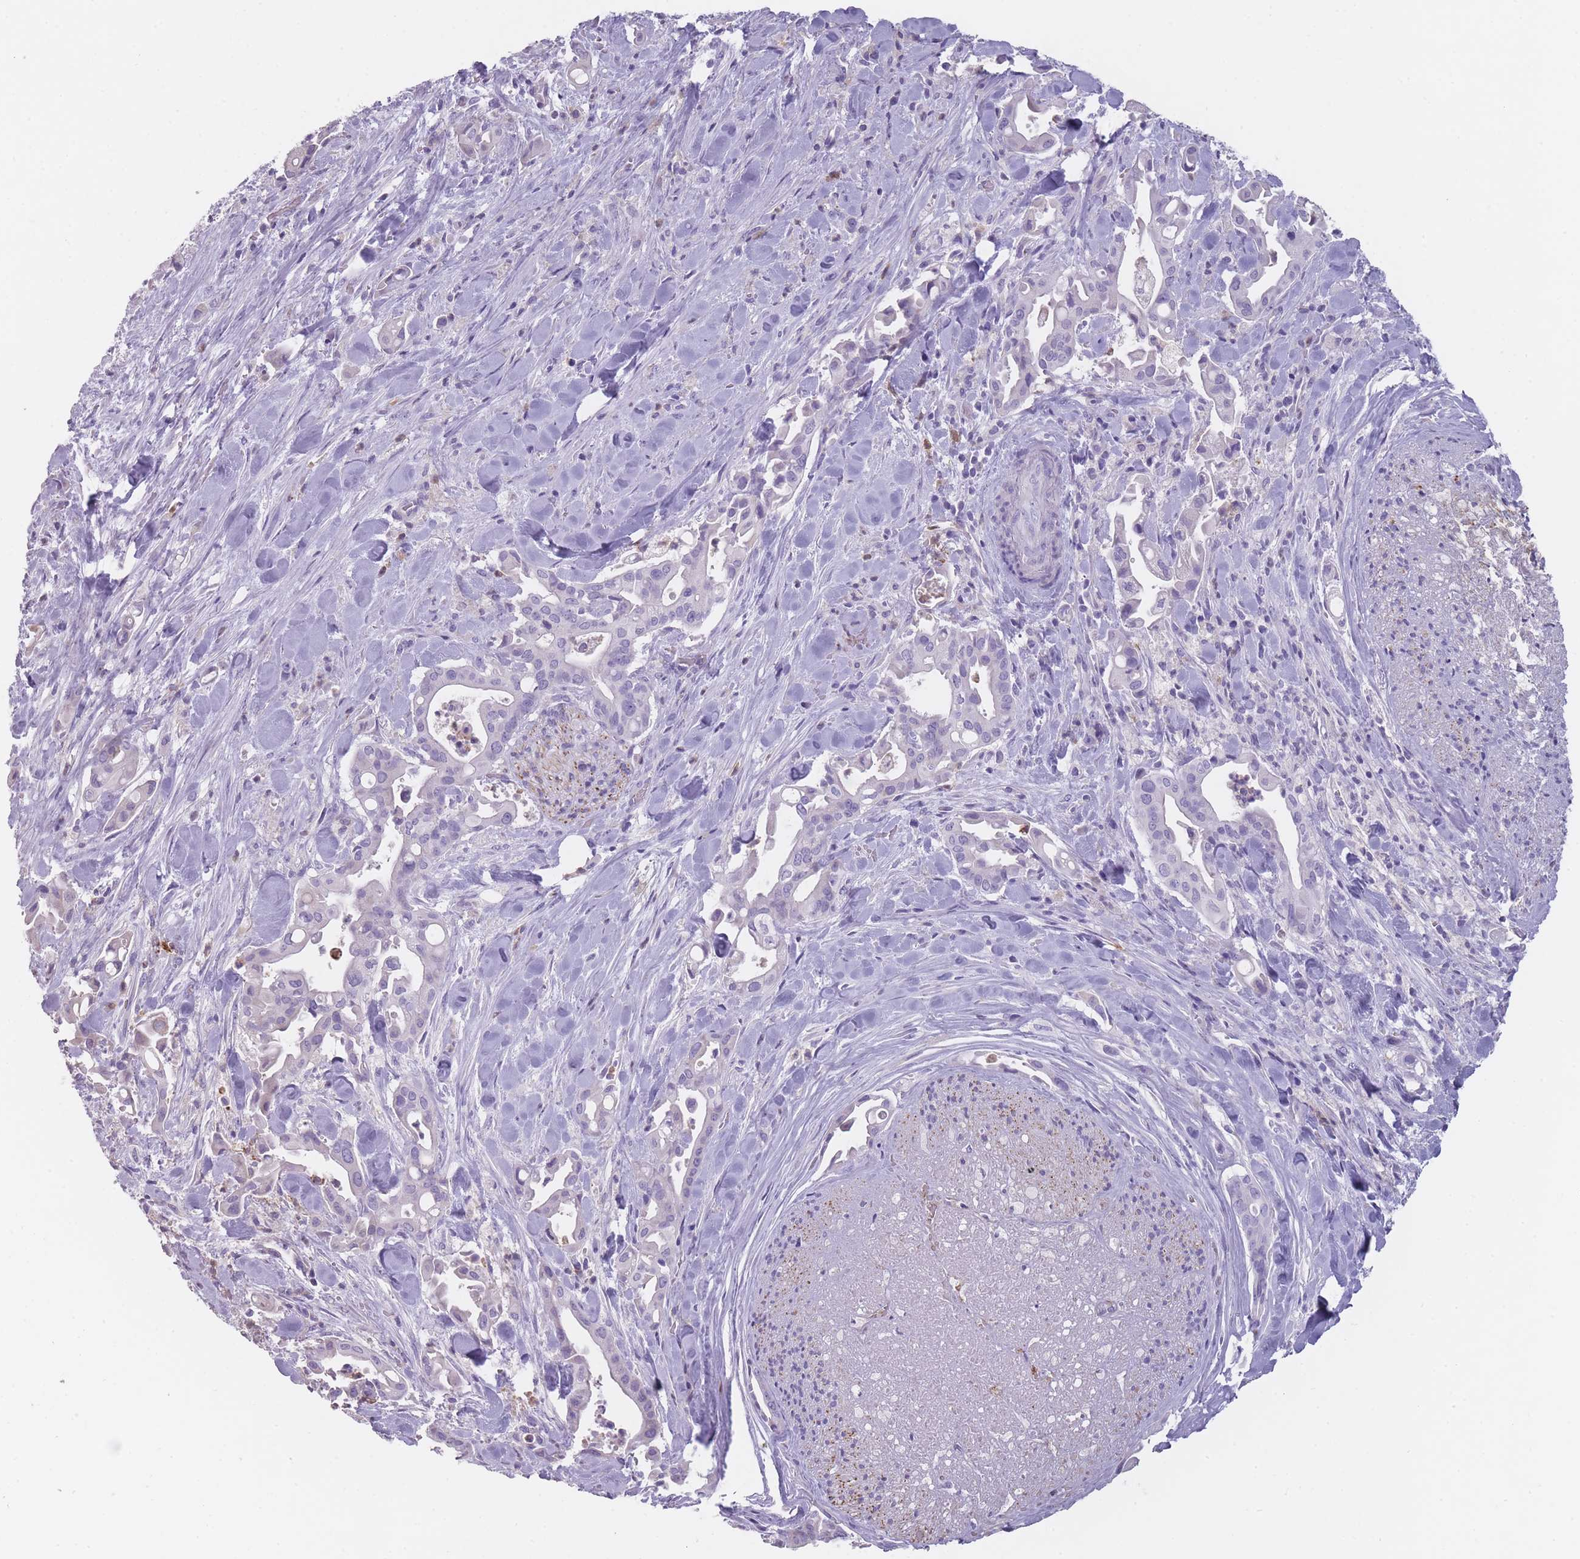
{"staining": {"intensity": "negative", "quantity": "none", "location": "none"}, "tissue": "liver cancer", "cell_type": "Tumor cells", "image_type": "cancer", "snomed": [{"axis": "morphology", "description": "Cholangiocarcinoma"}, {"axis": "topography", "description": "Liver"}], "caption": "The micrograph reveals no staining of tumor cells in cholangiocarcinoma (liver). (Stains: DAB (3,3'-diaminobenzidine) IHC with hematoxylin counter stain, Microscopy: brightfield microscopy at high magnification).", "gene": "CR1L", "patient": {"sex": "female", "age": 68}}